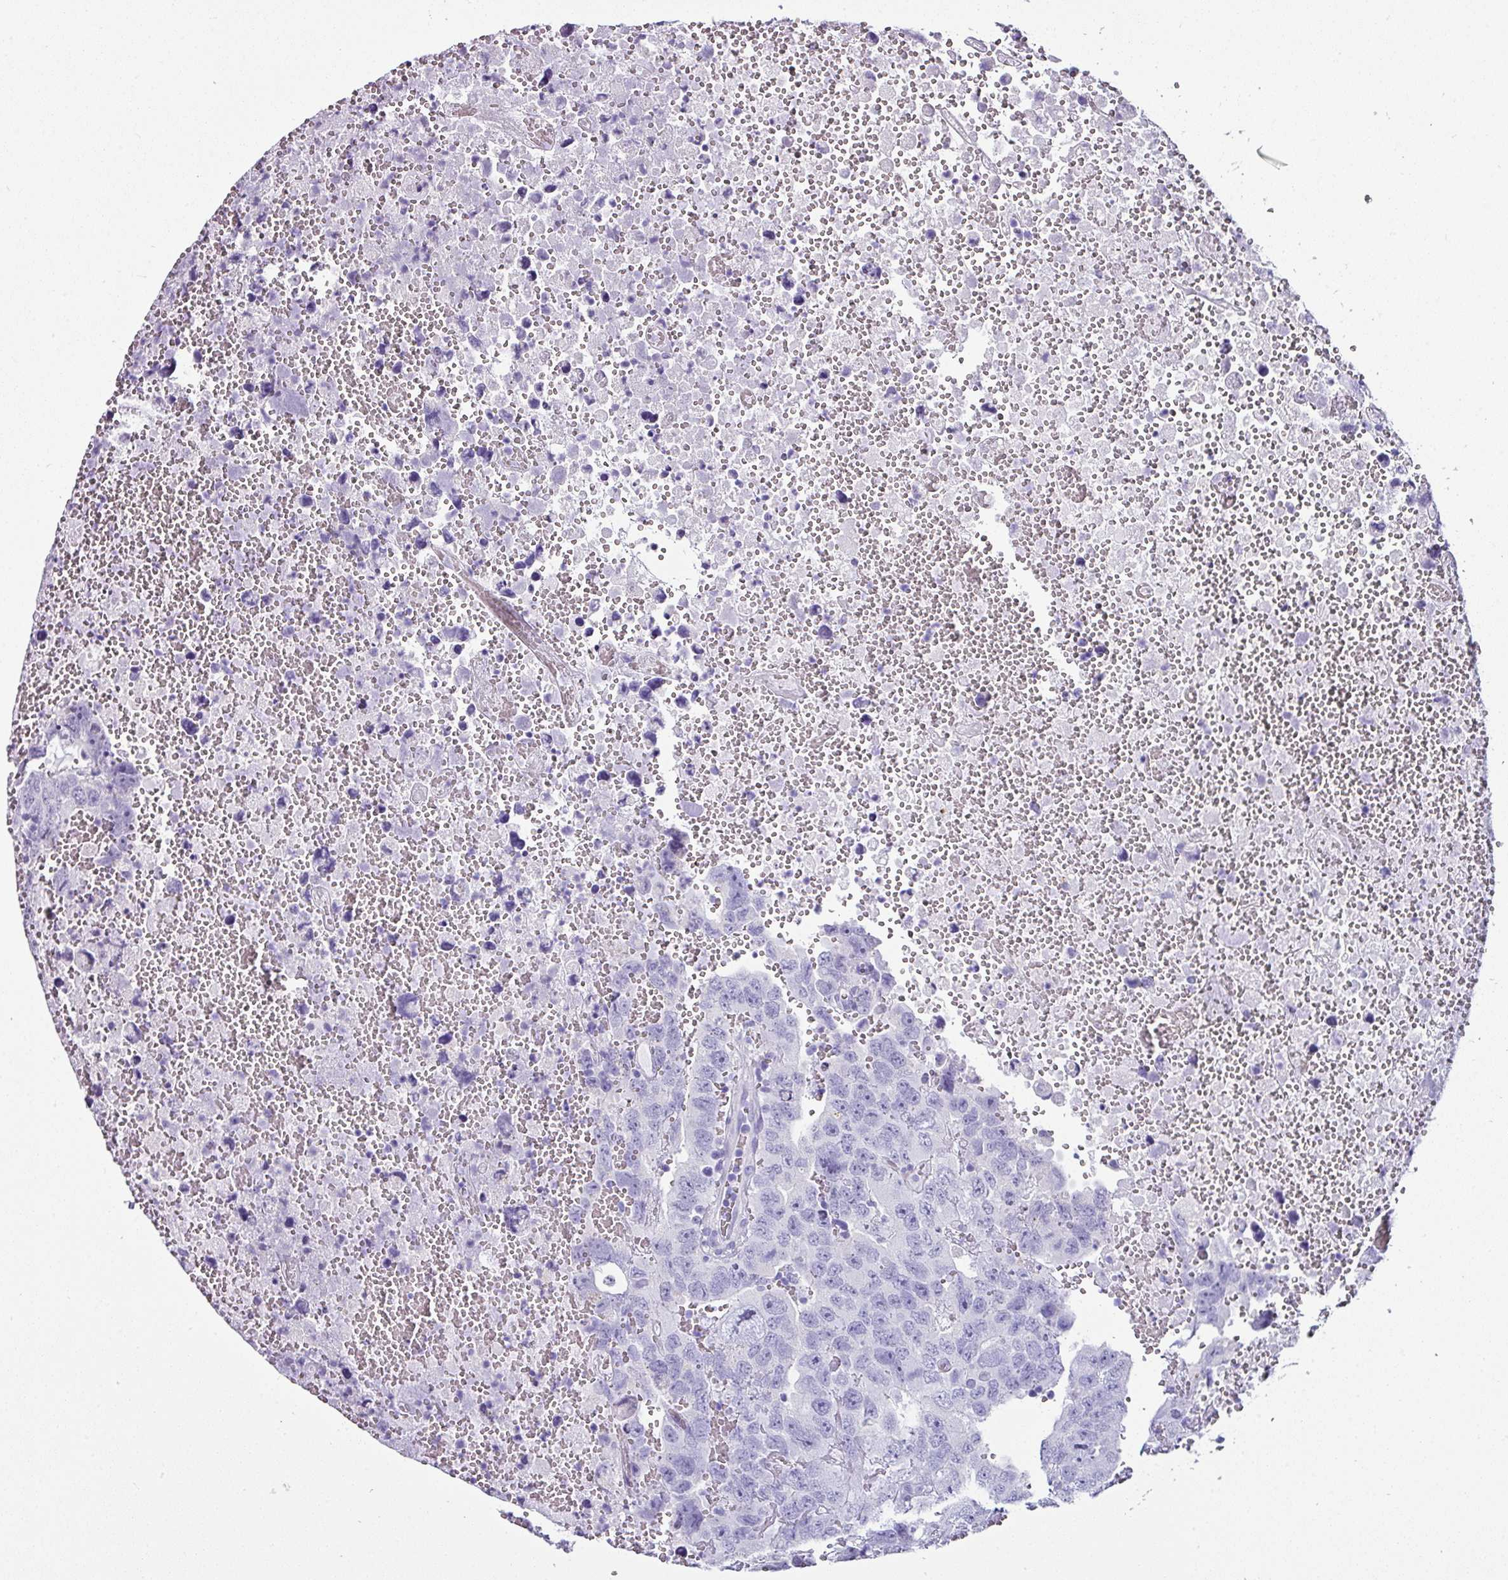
{"staining": {"intensity": "negative", "quantity": "none", "location": "none"}, "tissue": "testis cancer", "cell_type": "Tumor cells", "image_type": "cancer", "snomed": [{"axis": "morphology", "description": "Carcinoma, Embryonal, NOS"}, {"axis": "topography", "description": "Testis"}], "caption": "Image shows no significant protein positivity in tumor cells of testis embryonal carcinoma.", "gene": "NAPSA", "patient": {"sex": "male", "age": 45}}